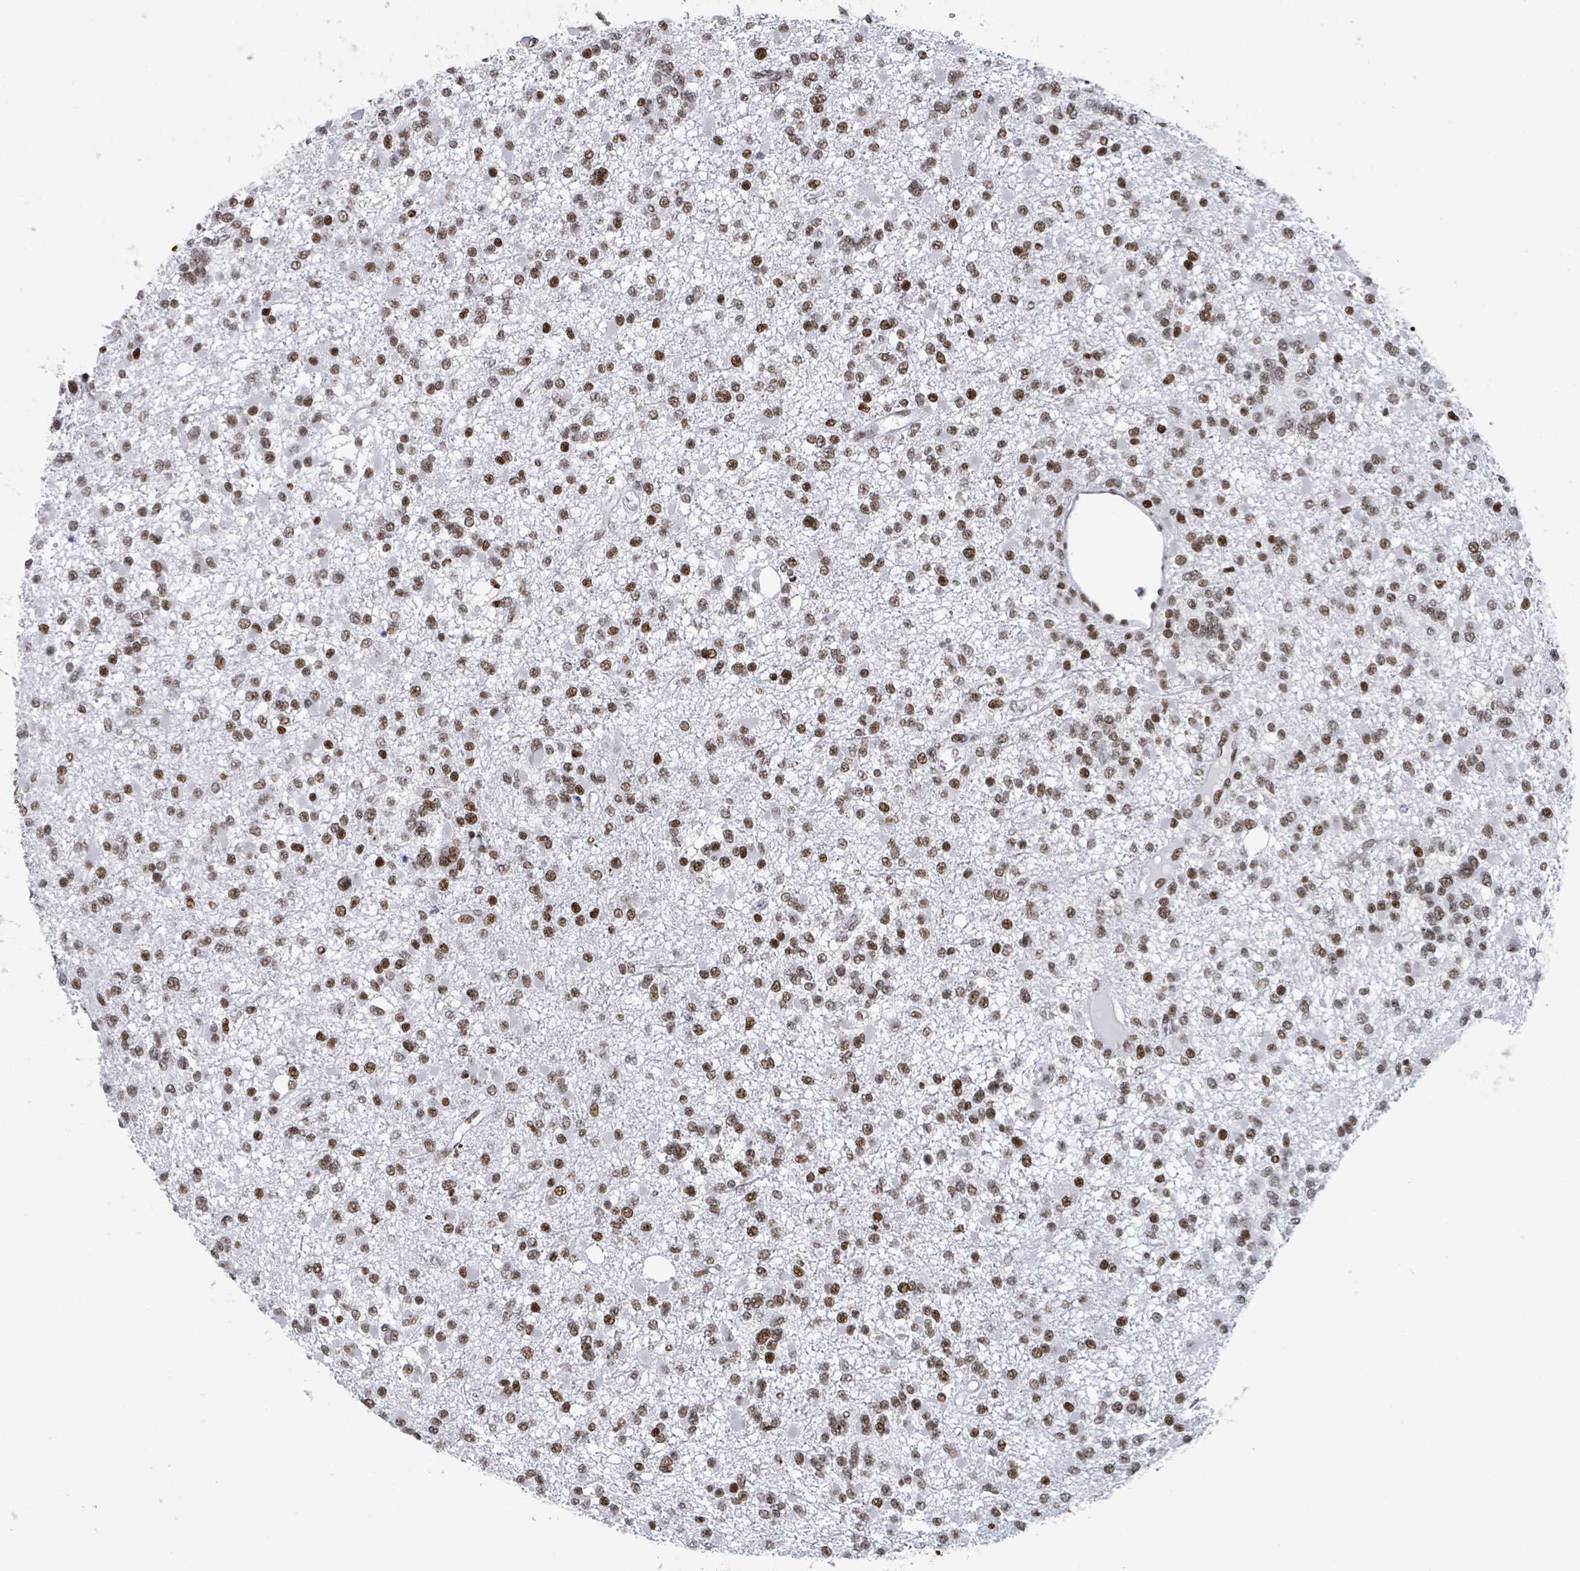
{"staining": {"intensity": "moderate", "quantity": ">75%", "location": "nuclear"}, "tissue": "glioma", "cell_type": "Tumor cells", "image_type": "cancer", "snomed": [{"axis": "morphology", "description": "Glioma, malignant, Low grade"}, {"axis": "topography", "description": "Brain"}], "caption": "Glioma stained with a brown dye exhibits moderate nuclear positive staining in about >75% of tumor cells.", "gene": "DHX16", "patient": {"sex": "female", "age": 22}}